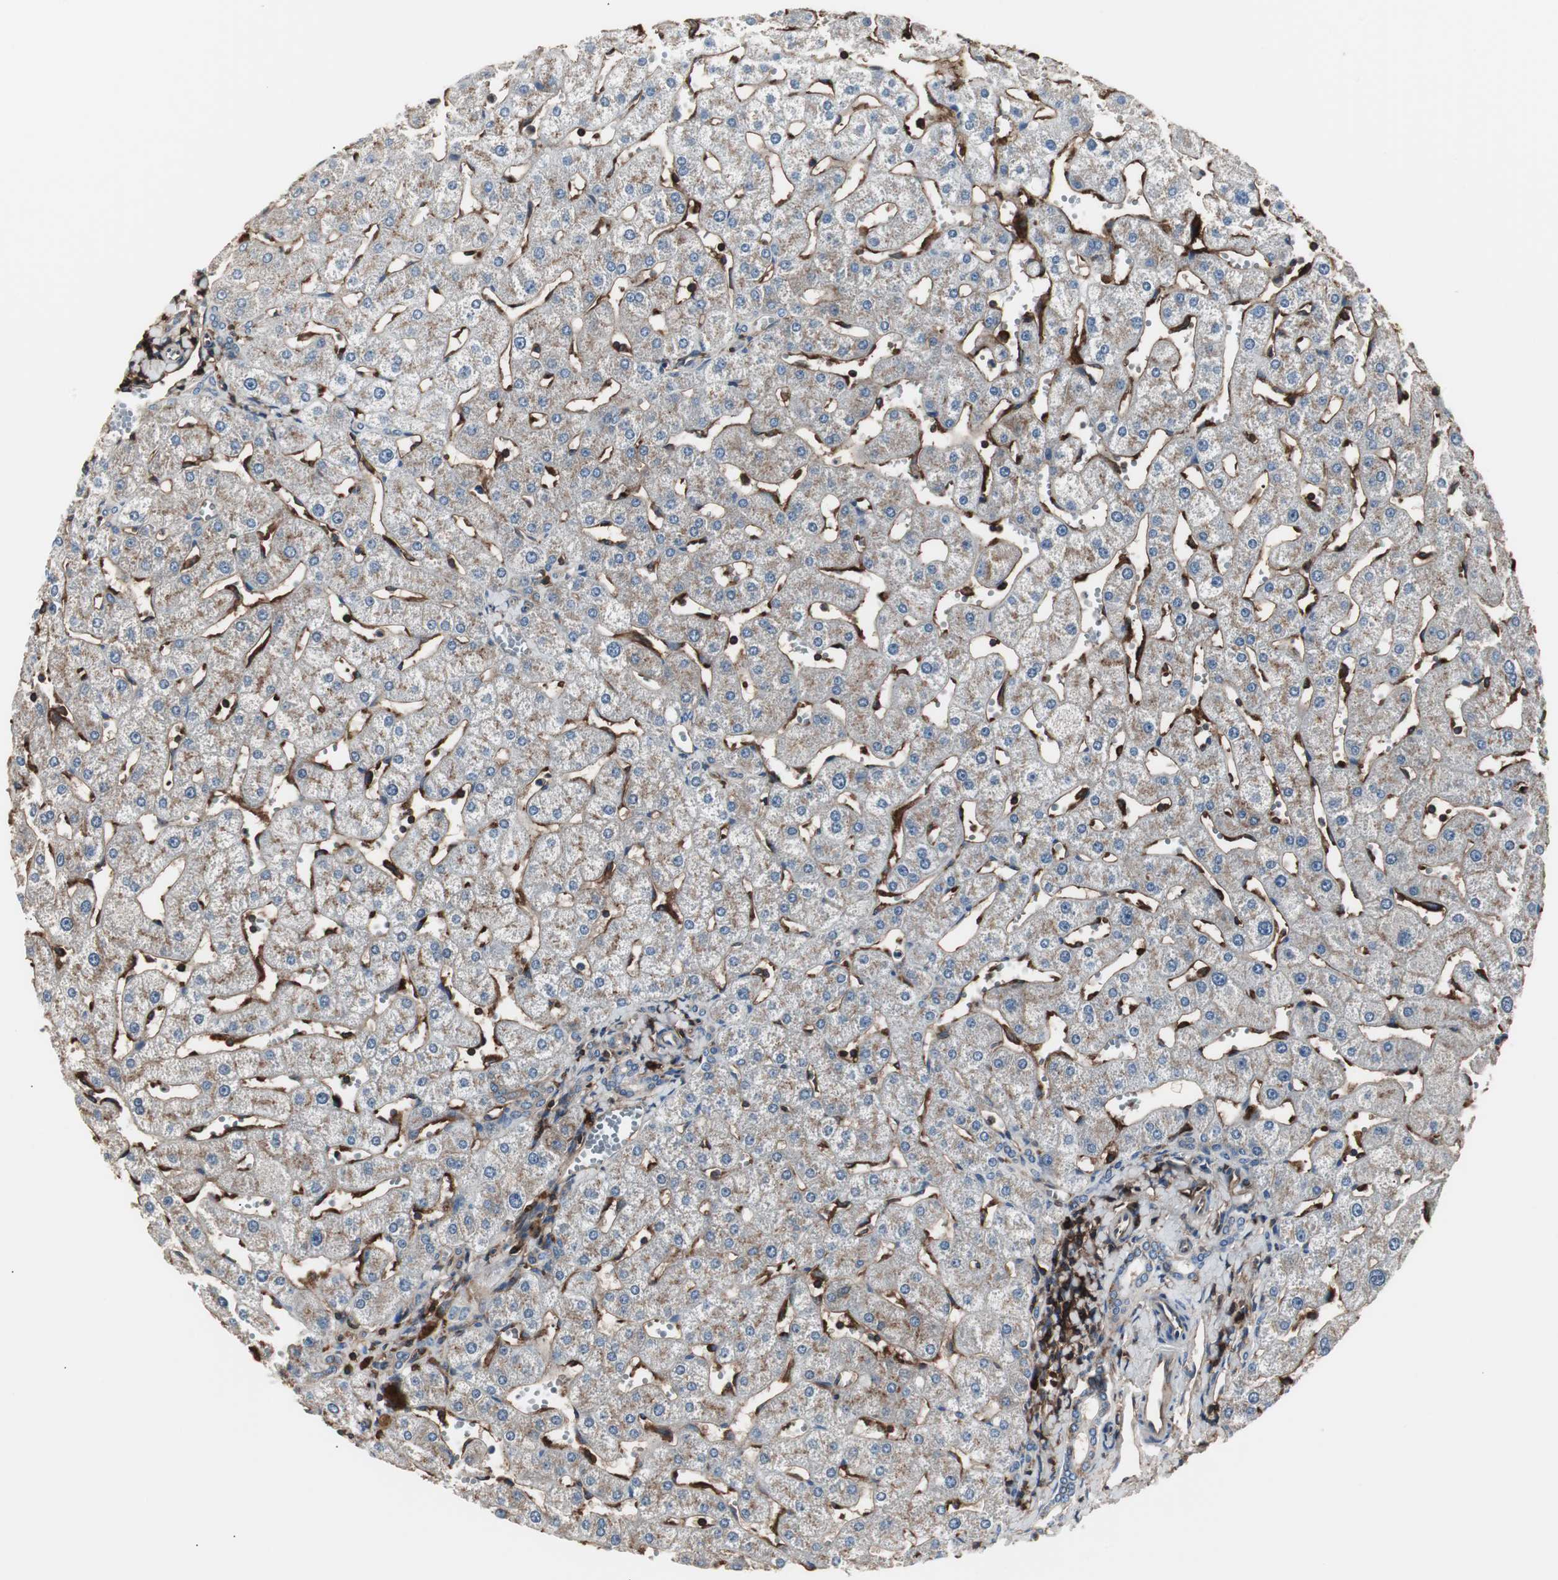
{"staining": {"intensity": "weak", "quantity": "25%-75%", "location": "cytoplasmic/membranous"}, "tissue": "liver", "cell_type": "Cholangiocytes", "image_type": "normal", "snomed": [{"axis": "morphology", "description": "Normal tissue, NOS"}, {"axis": "topography", "description": "Liver"}], "caption": "Immunohistochemistry (IHC) (DAB) staining of normal human liver demonstrates weak cytoplasmic/membranous protein positivity in approximately 25%-75% of cholangiocytes. The protein is shown in brown color, while the nuclei are stained blue.", "gene": "B2M", "patient": {"sex": "male", "age": 67}}